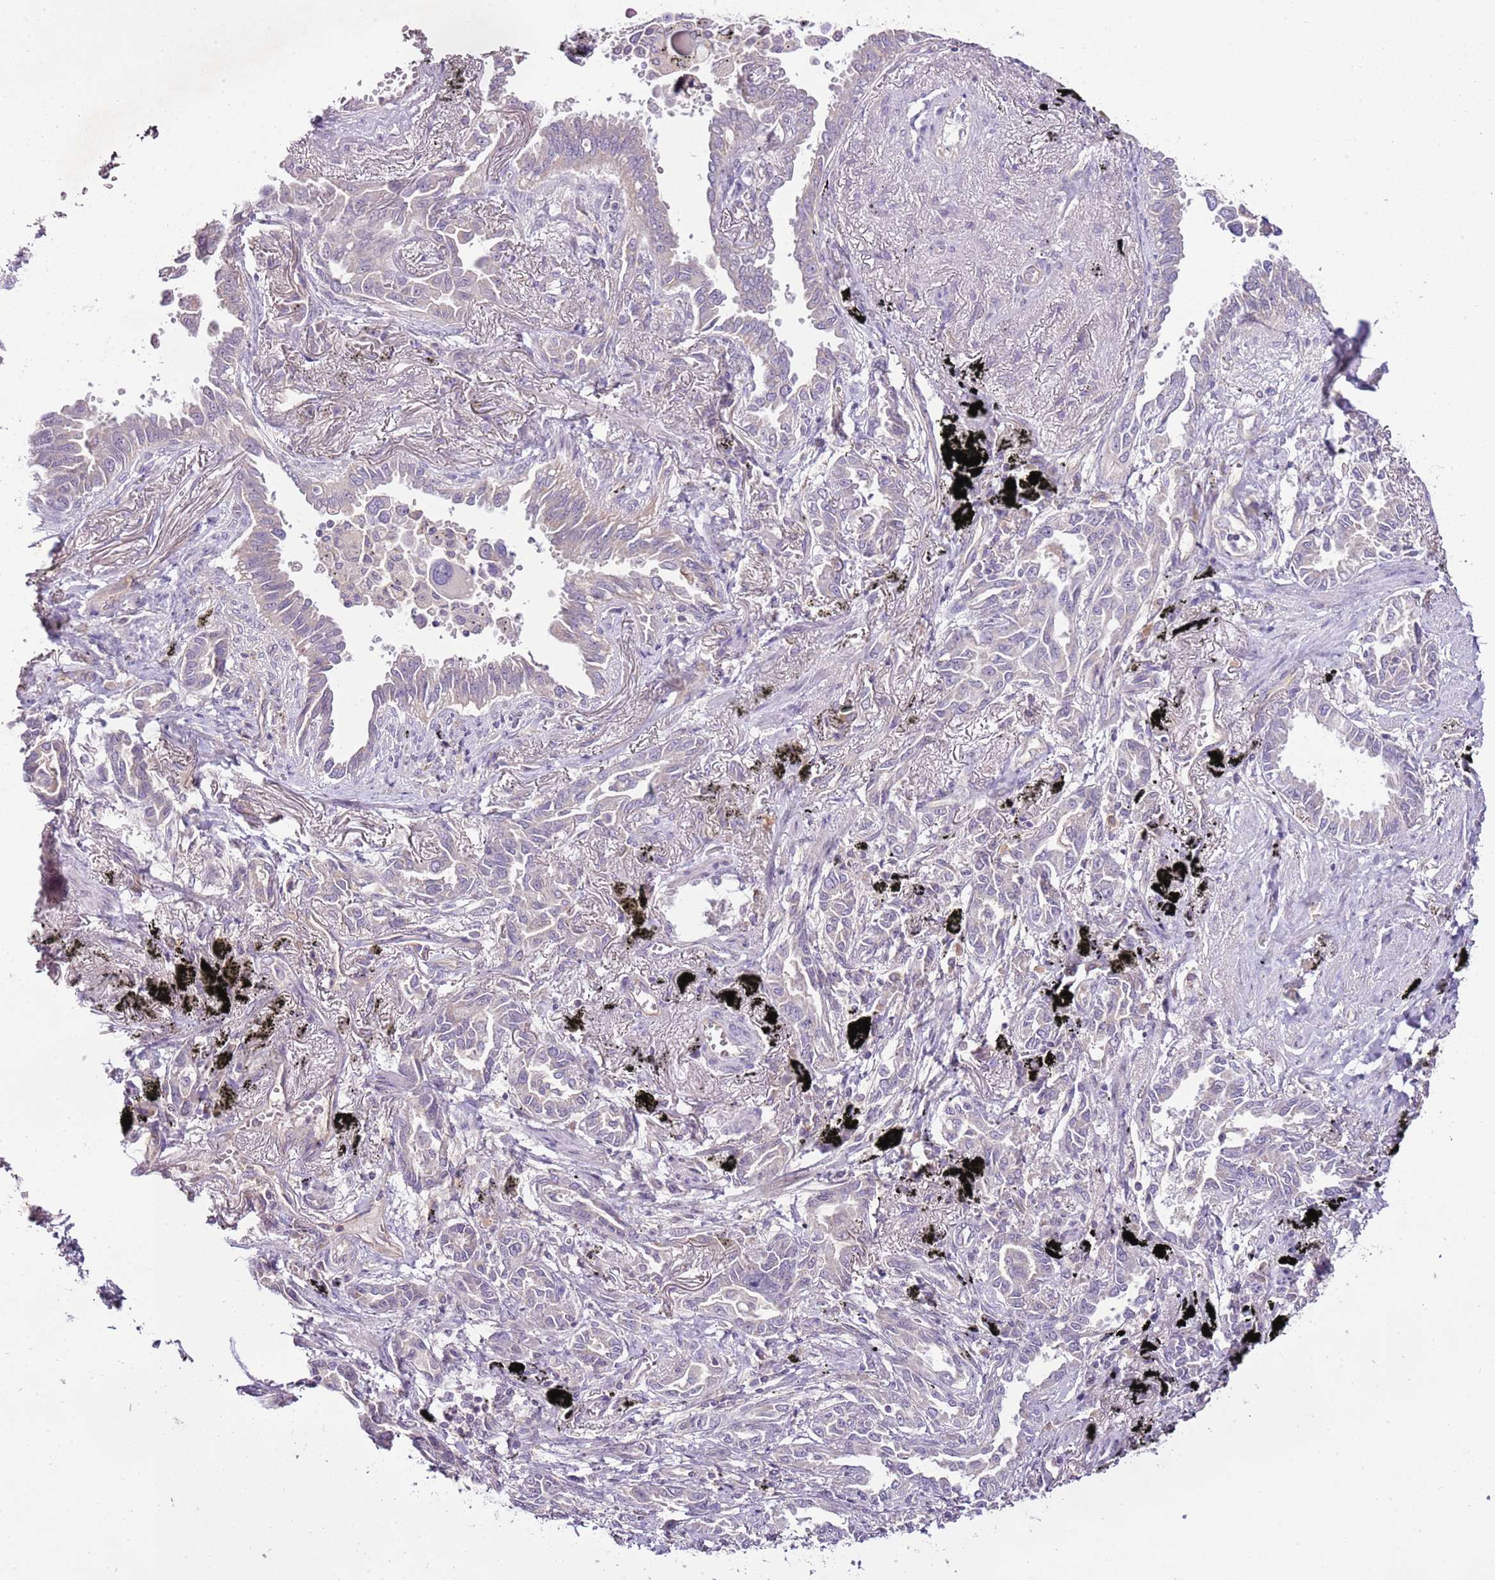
{"staining": {"intensity": "negative", "quantity": "none", "location": "none"}, "tissue": "lung cancer", "cell_type": "Tumor cells", "image_type": "cancer", "snomed": [{"axis": "morphology", "description": "Adenocarcinoma, NOS"}, {"axis": "topography", "description": "Lung"}], "caption": "Immunohistochemistry image of neoplastic tissue: lung cancer stained with DAB displays no significant protein staining in tumor cells. Nuclei are stained in blue.", "gene": "CMKLR1", "patient": {"sex": "male", "age": 67}}